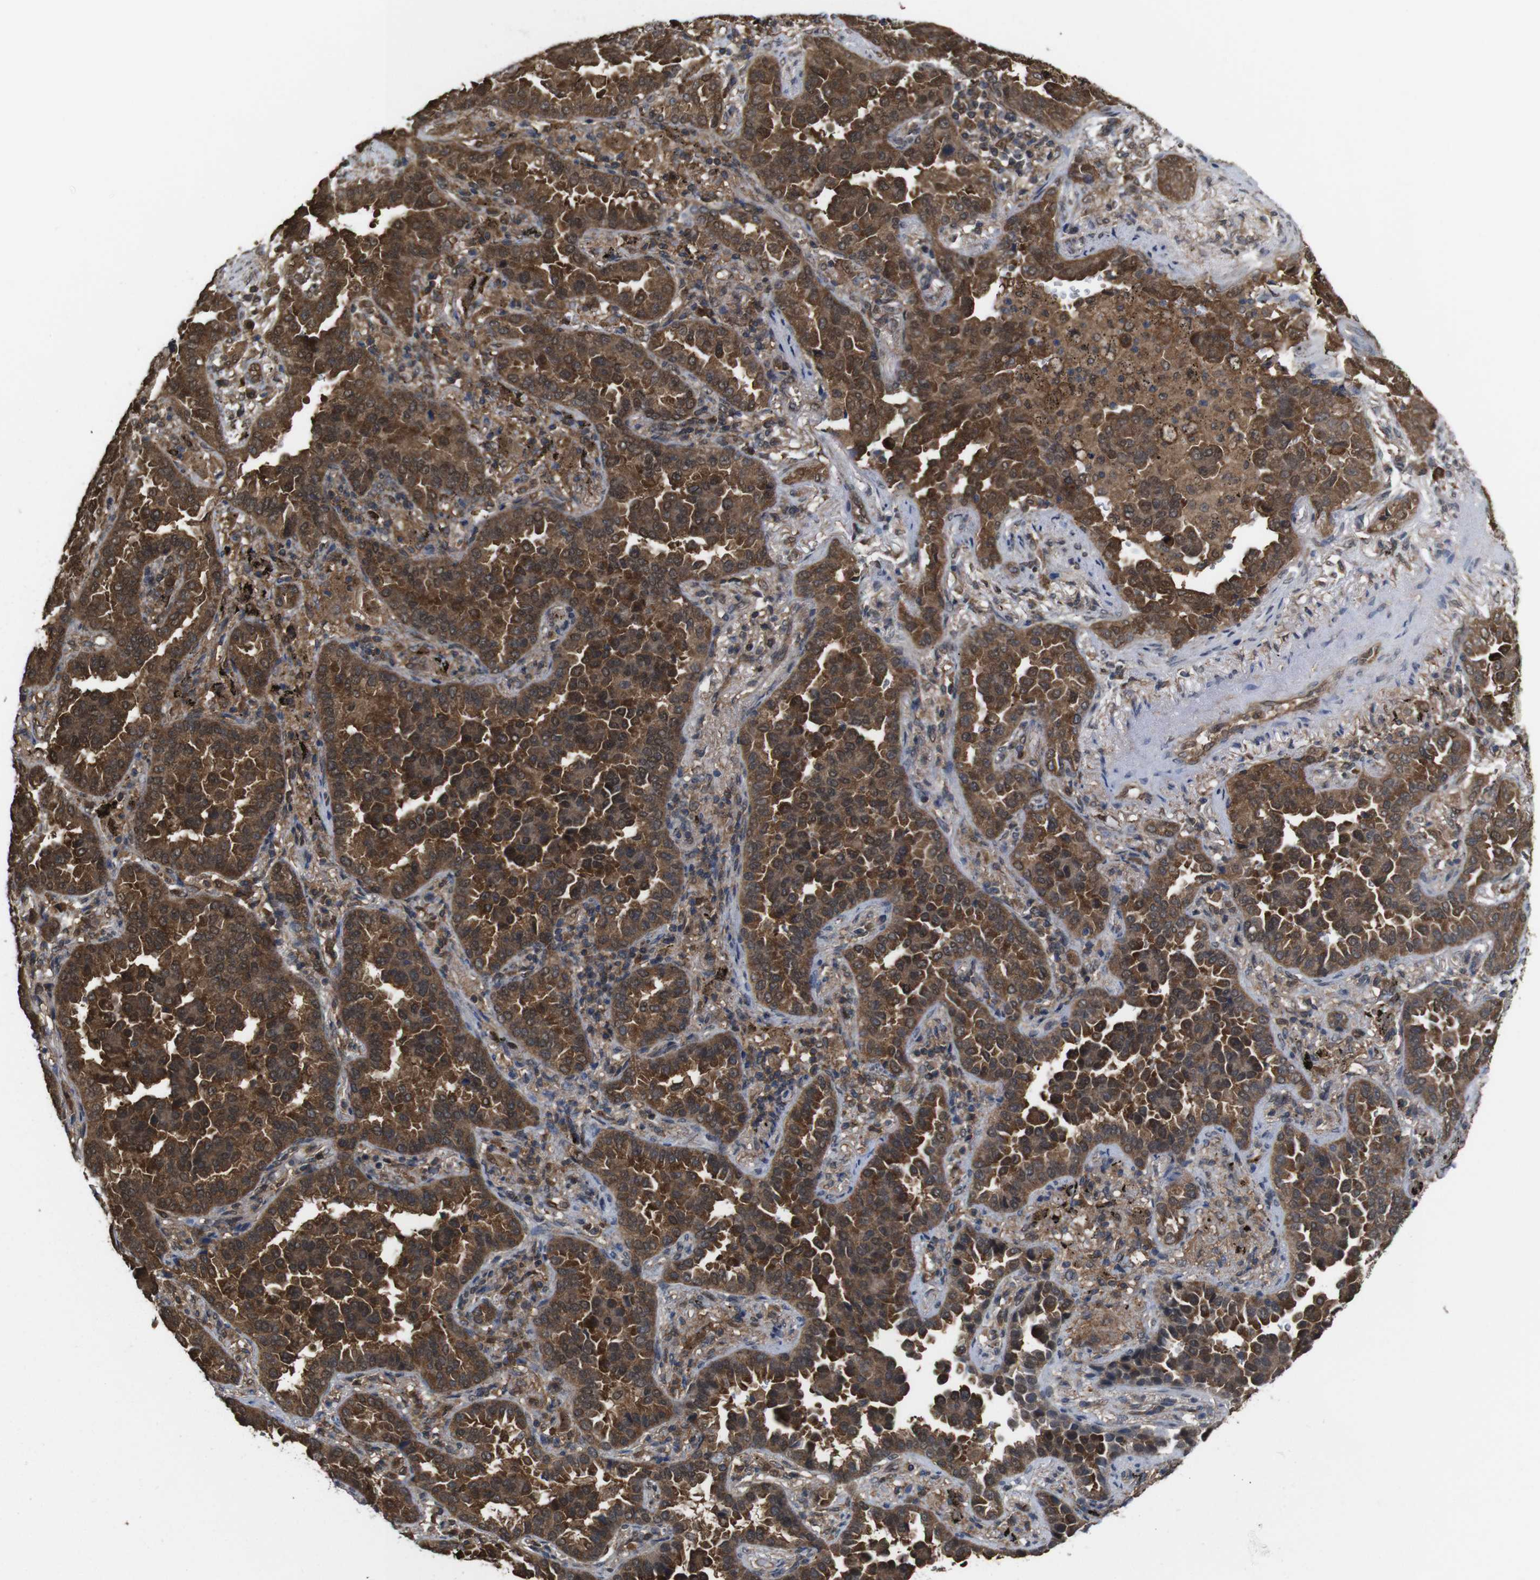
{"staining": {"intensity": "strong", "quantity": ">75%", "location": "cytoplasmic/membranous"}, "tissue": "lung cancer", "cell_type": "Tumor cells", "image_type": "cancer", "snomed": [{"axis": "morphology", "description": "Normal tissue, NOS"}, {"axis": "morphology", "description": "Adenocarcinoma, NOS"}, {"axis": "topography", "description": "Lung"}], "caption": "Protein staining exhibits strong cytoplasmic/membranous staining in about >75% of tumor cells in lung cancer.", "gene": "YWHAG", "patient": {"sex": "male", "age": 59}}